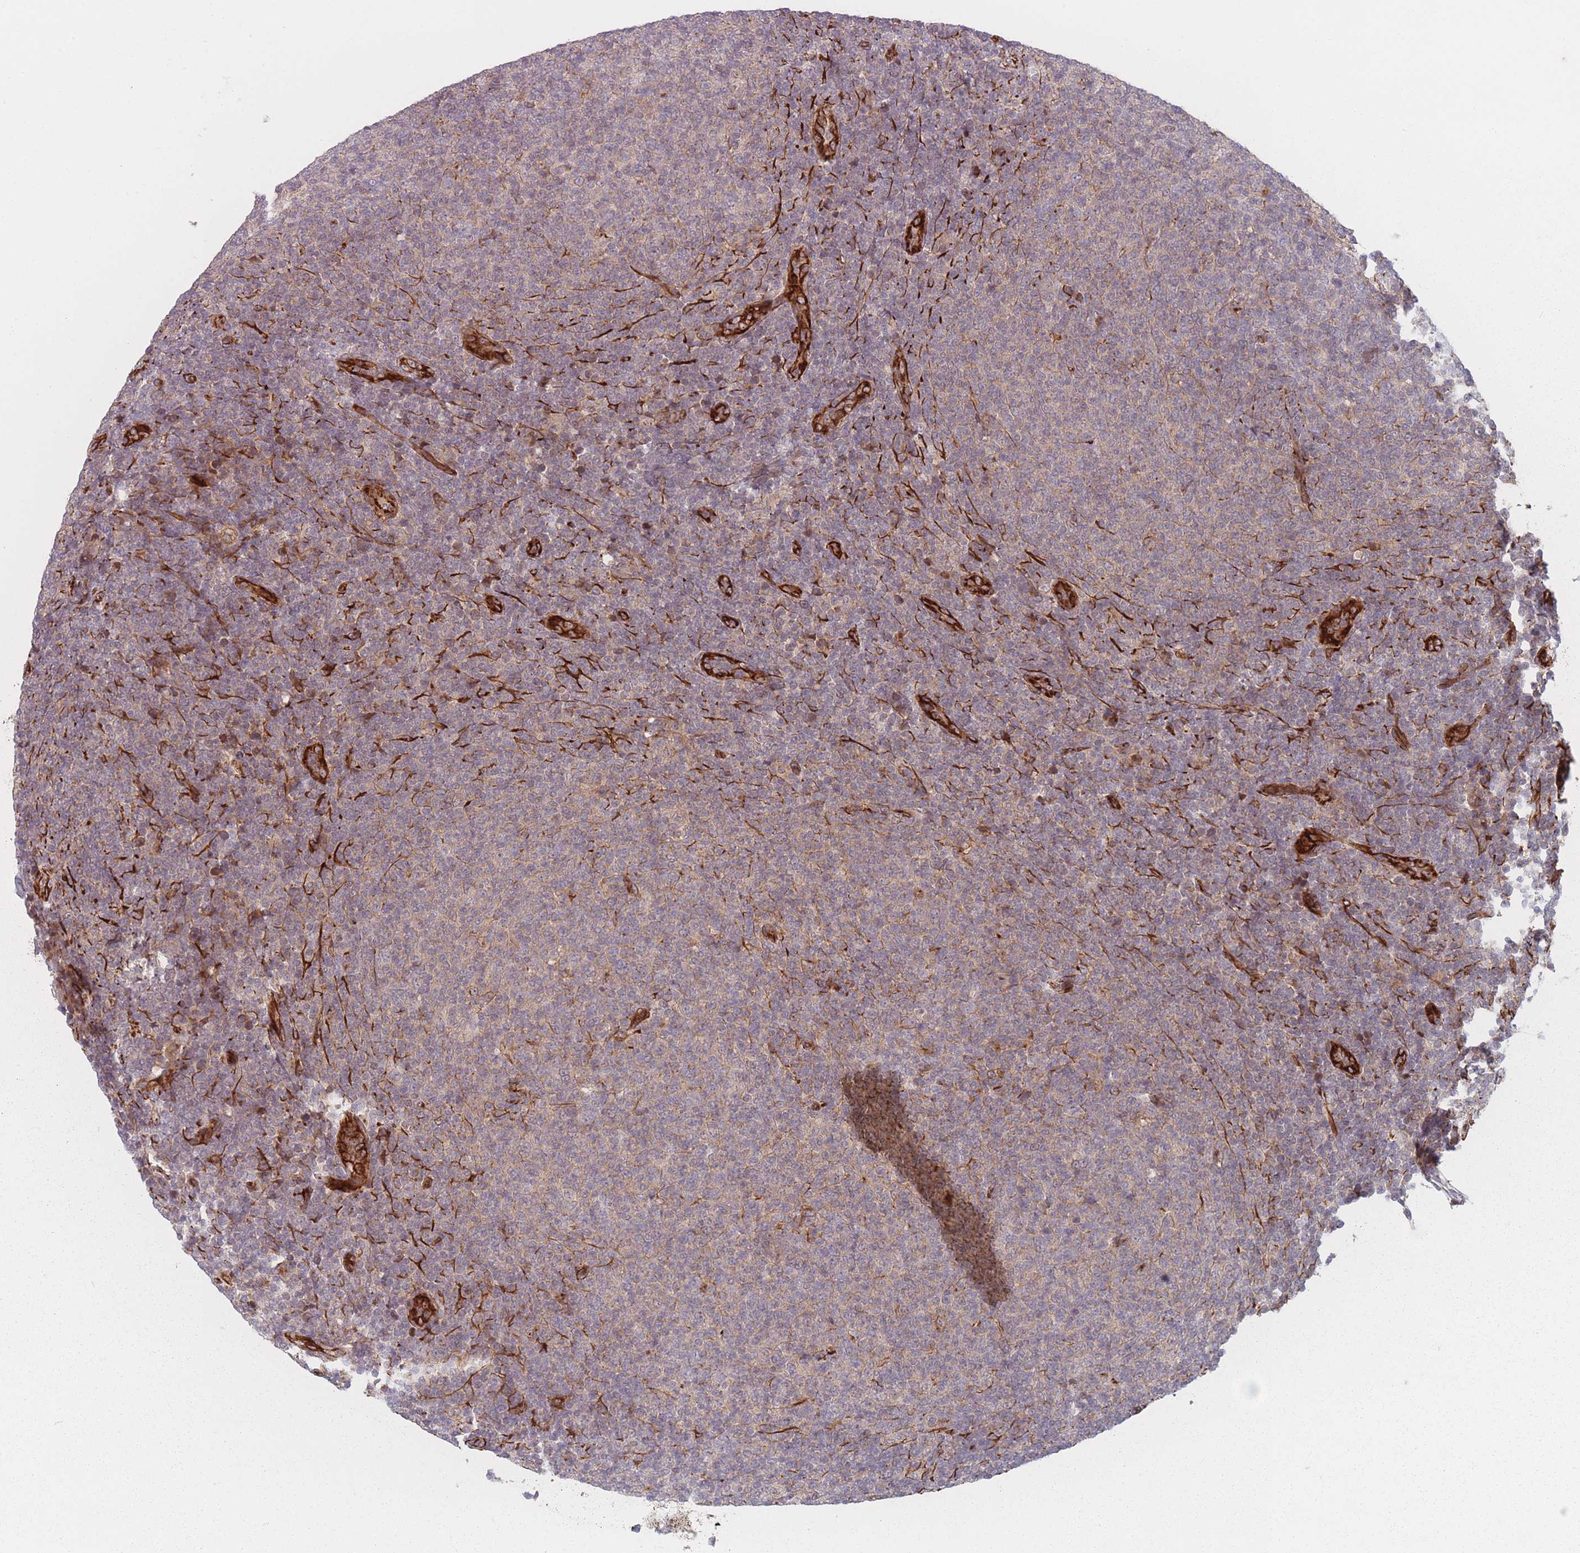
{"staining": {"intensity": "negative", "quantity": "none", "location": "none"}, "tissue": "lymphoma", "cell_type": "Tumor cells", "image_type": "cancer", "snomed": [{"axis": "morphology", "description": "Malignant lymphoma, non-Hodgkin's type, Low grade"}, {"axis": "topography", "description": "Lymph node"}], "caption": "The immunohistochemistry histopathology image has no significant staining in tumor cells of lymphoma tissue.", "gene": "EEF1AKMT2", "patient": {"sex": "male", "age": 66}}